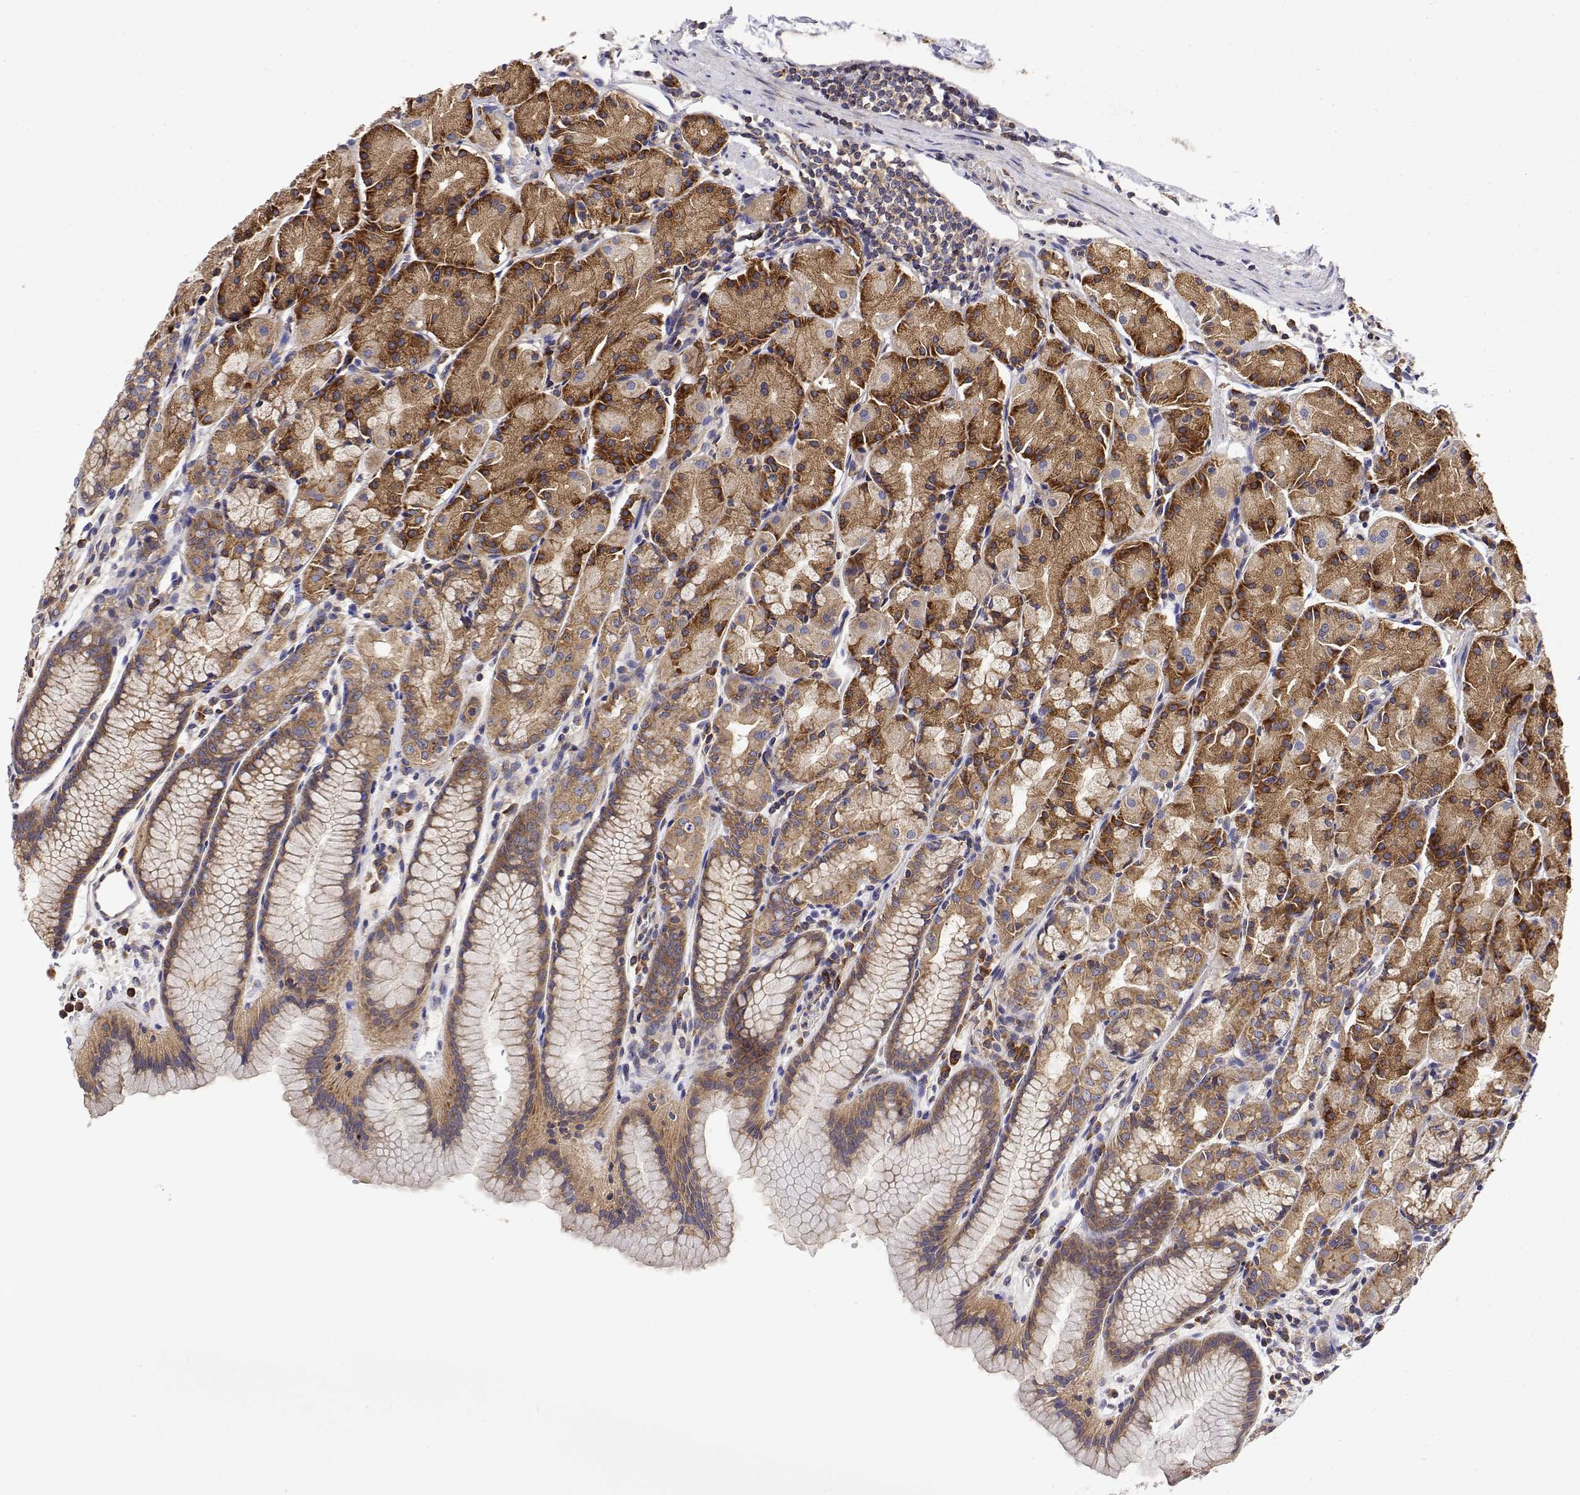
{"staining": {"intensity": "moderate", "quantity": ">75%", "location": "cytoplasmic/membranous"}, "tissue": "stomach", "cell_type": "Glandular cells", "image_type": "normal", "snomed": [{"axis": "morphology", "description": "Normal tissue, NOS"}, {"axis": "topography", "description": "Stomach, upper"}], "caption": "Stomach stained for a protein displays moderate cytoplasmic/membranous positivity in glandular cells. (DAB IHC, brown staining for protein, blue staining for nuclei).", "gene": "EEF1G", "patient": {"sex": "male", "age": 47}}